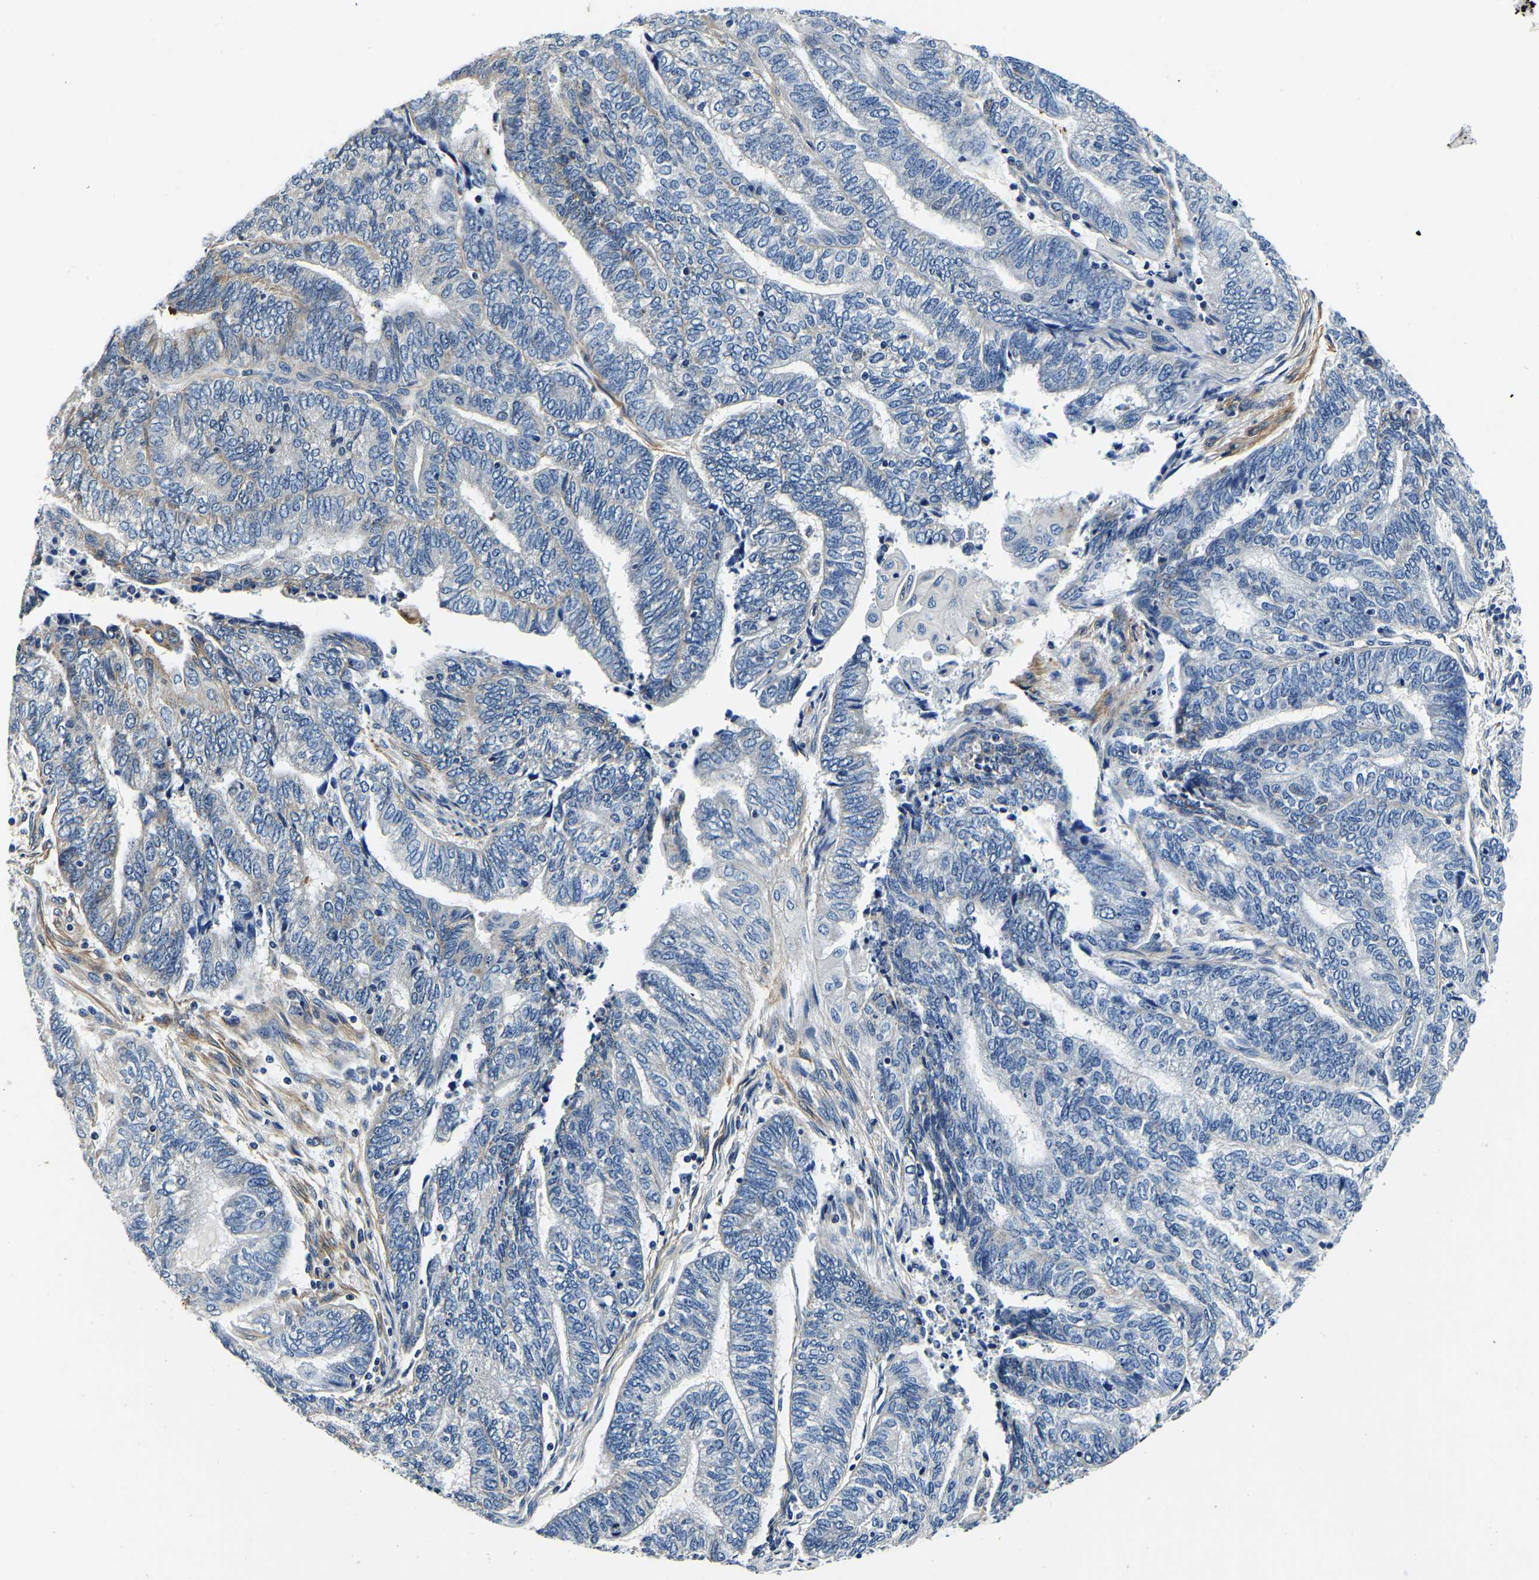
{"staining": {"intensity": "negative", "quantity": "none", "location": "none"}, "tissue": "endometrial cancer", "cell_type": "Tumor cells", "image_type": "cancer", "snomed": [{"axis": "morphology", "description": "Adenocarcinoma, NOS"}, {"axis": "topography", "description": "Uterus"}, {"axis": "topography", "description": "Endometrium"}], "caption": "The immunohistochemistry histopathology image has no significant expression in tumor cells of endometrial cancer tissue.", "gene": "KCTD17", "patient": {"sex": "female", "age": 70}}